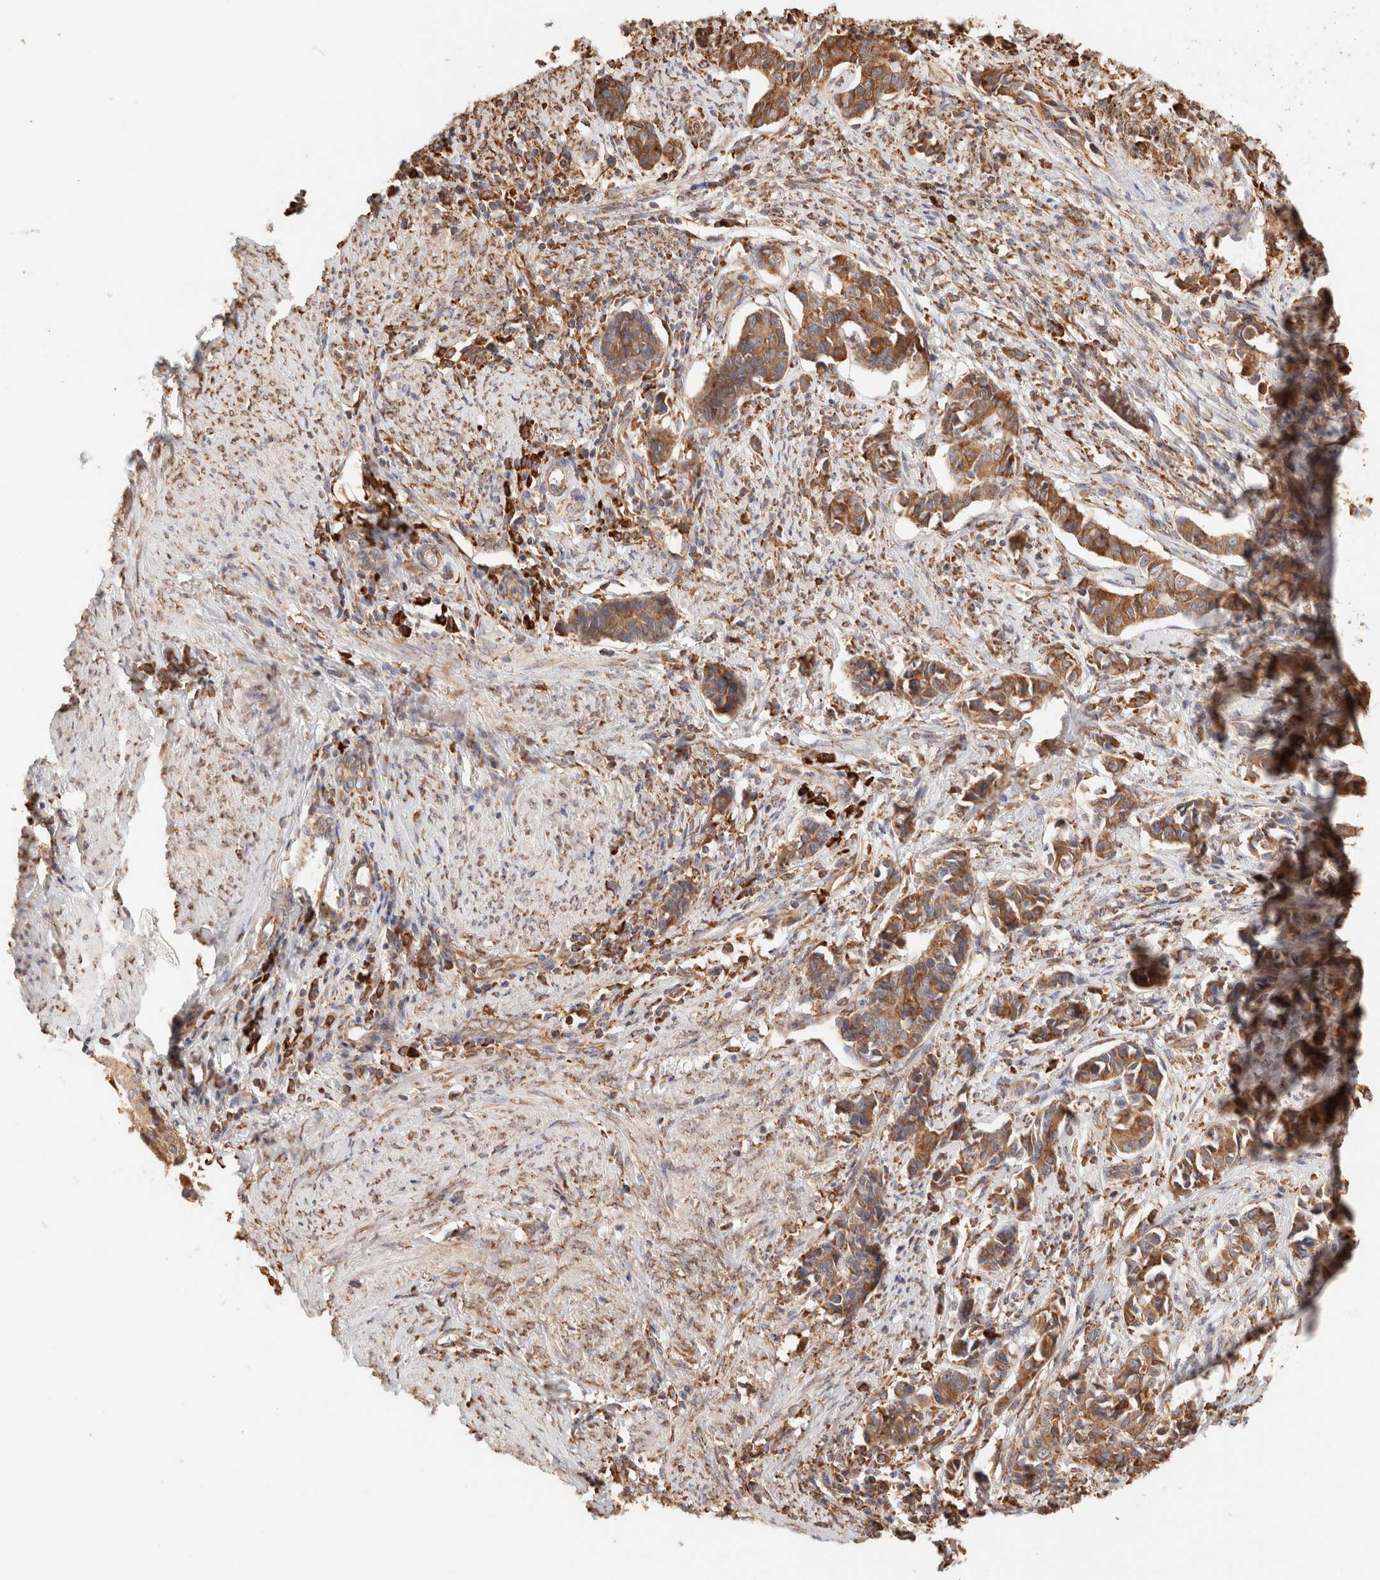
{"staining": {"intensity": "moderate", "quantity": ">75%", "location": "cytoplasmic/membranous"}, "tissue": "cervical cancer", "cell_type": "Tumor cells", "image_type": "cancer", "snomed": [{"axis": "morphology", "description": "Normal tissue, NOS"}, {"axis": "morphology", "description": "Squamous cell carcinoma, NOS"}, {"axis": "topography", "description": "Cervix"}], "caption": "Immunohistochemistry (DAB) staining of cervical squamous cell carcinoma shows moderate cytoplasmic/membranous protein positivity in approximately >75% of tumor cells. Using DAB (3,3'-diaminobenzidine) (brown) and hematoxylin (blue) stains, captured at high magnification using brightfield microscopy.", "gene": "FER", "patient": {"sex": "female", "age": 35}}